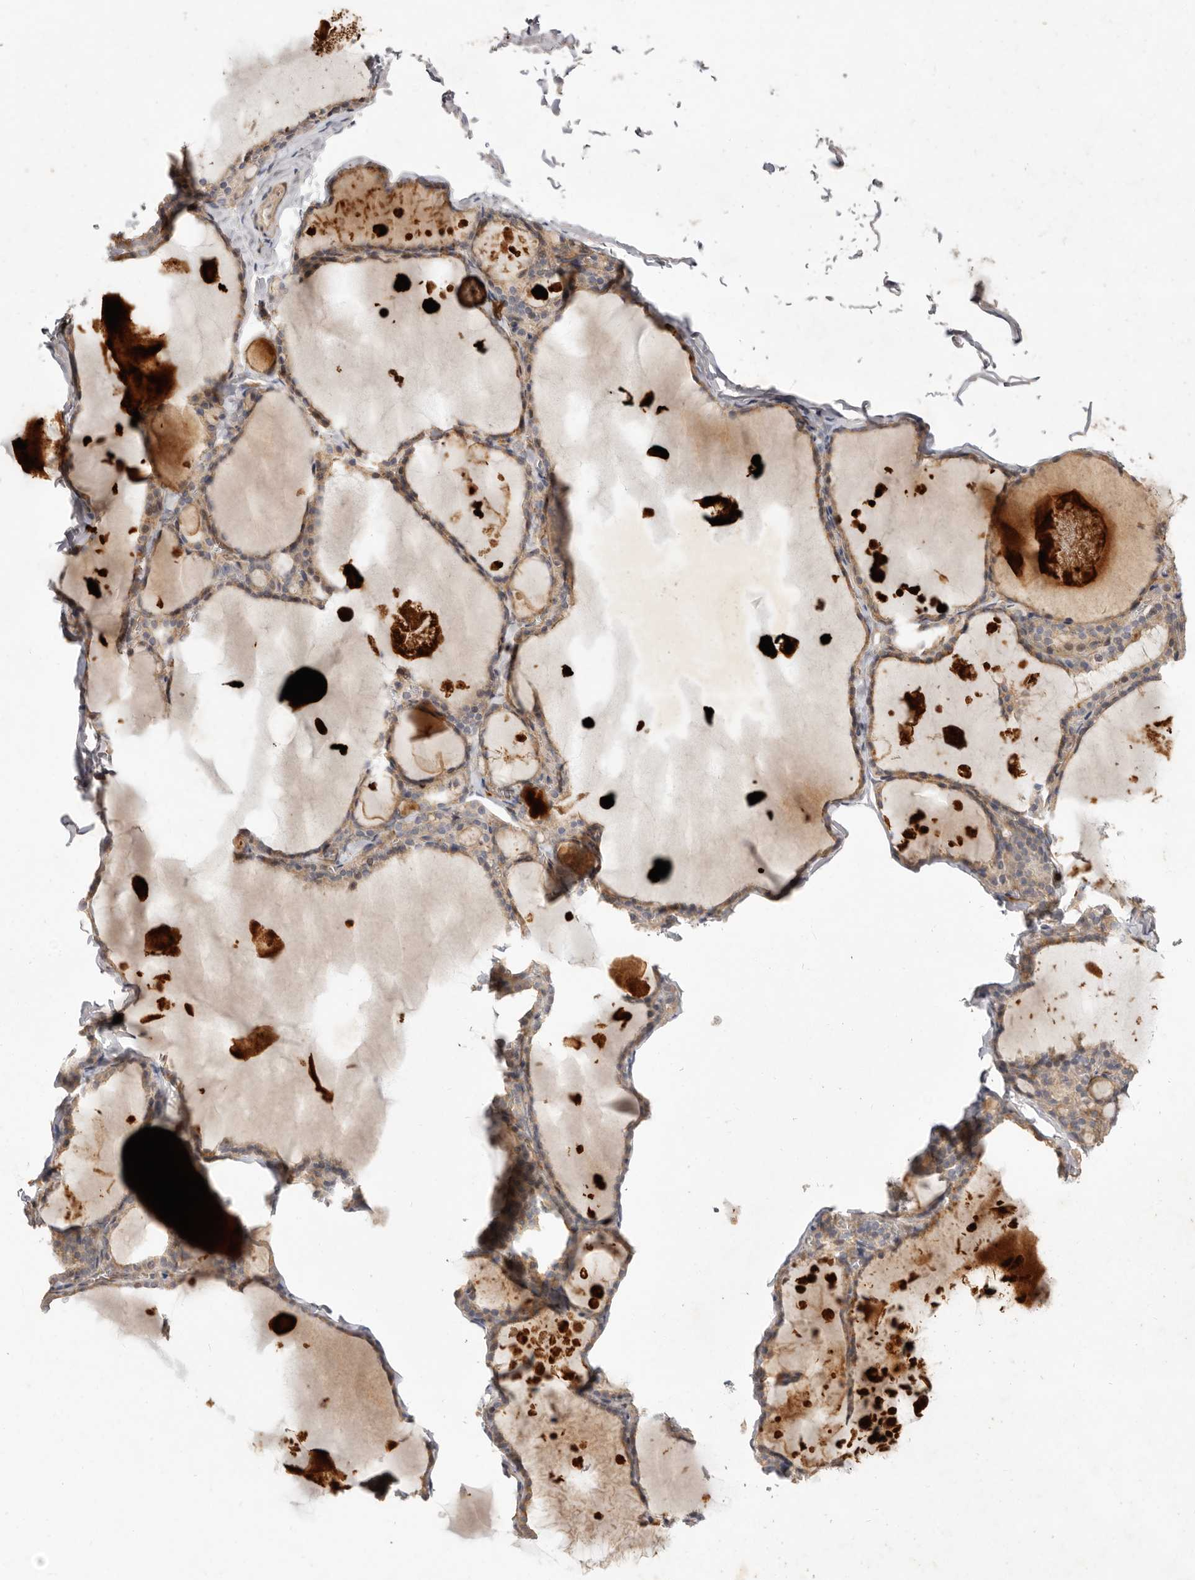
{"staining": {"intensity": "weak", "quantity": ">75%", "location": "cytoplasmic/membranous"}, "tissue": "thyroid gland", "cell_type": "Glandular cells", "image_type": "normal", "snomed": [{"axis": "morphology", "description": "Normal tissue, NOS"}, {"axis": "topography", "description": "Thyroid gland"}], "caption": "Thyroid gland stained with IHC demonstrates weak cytoplasmic/membranous positivity in approximately >75% of glandular cells.", "gene": "ADAMTS9", "patient": {"sex": "male", "age": 56}}